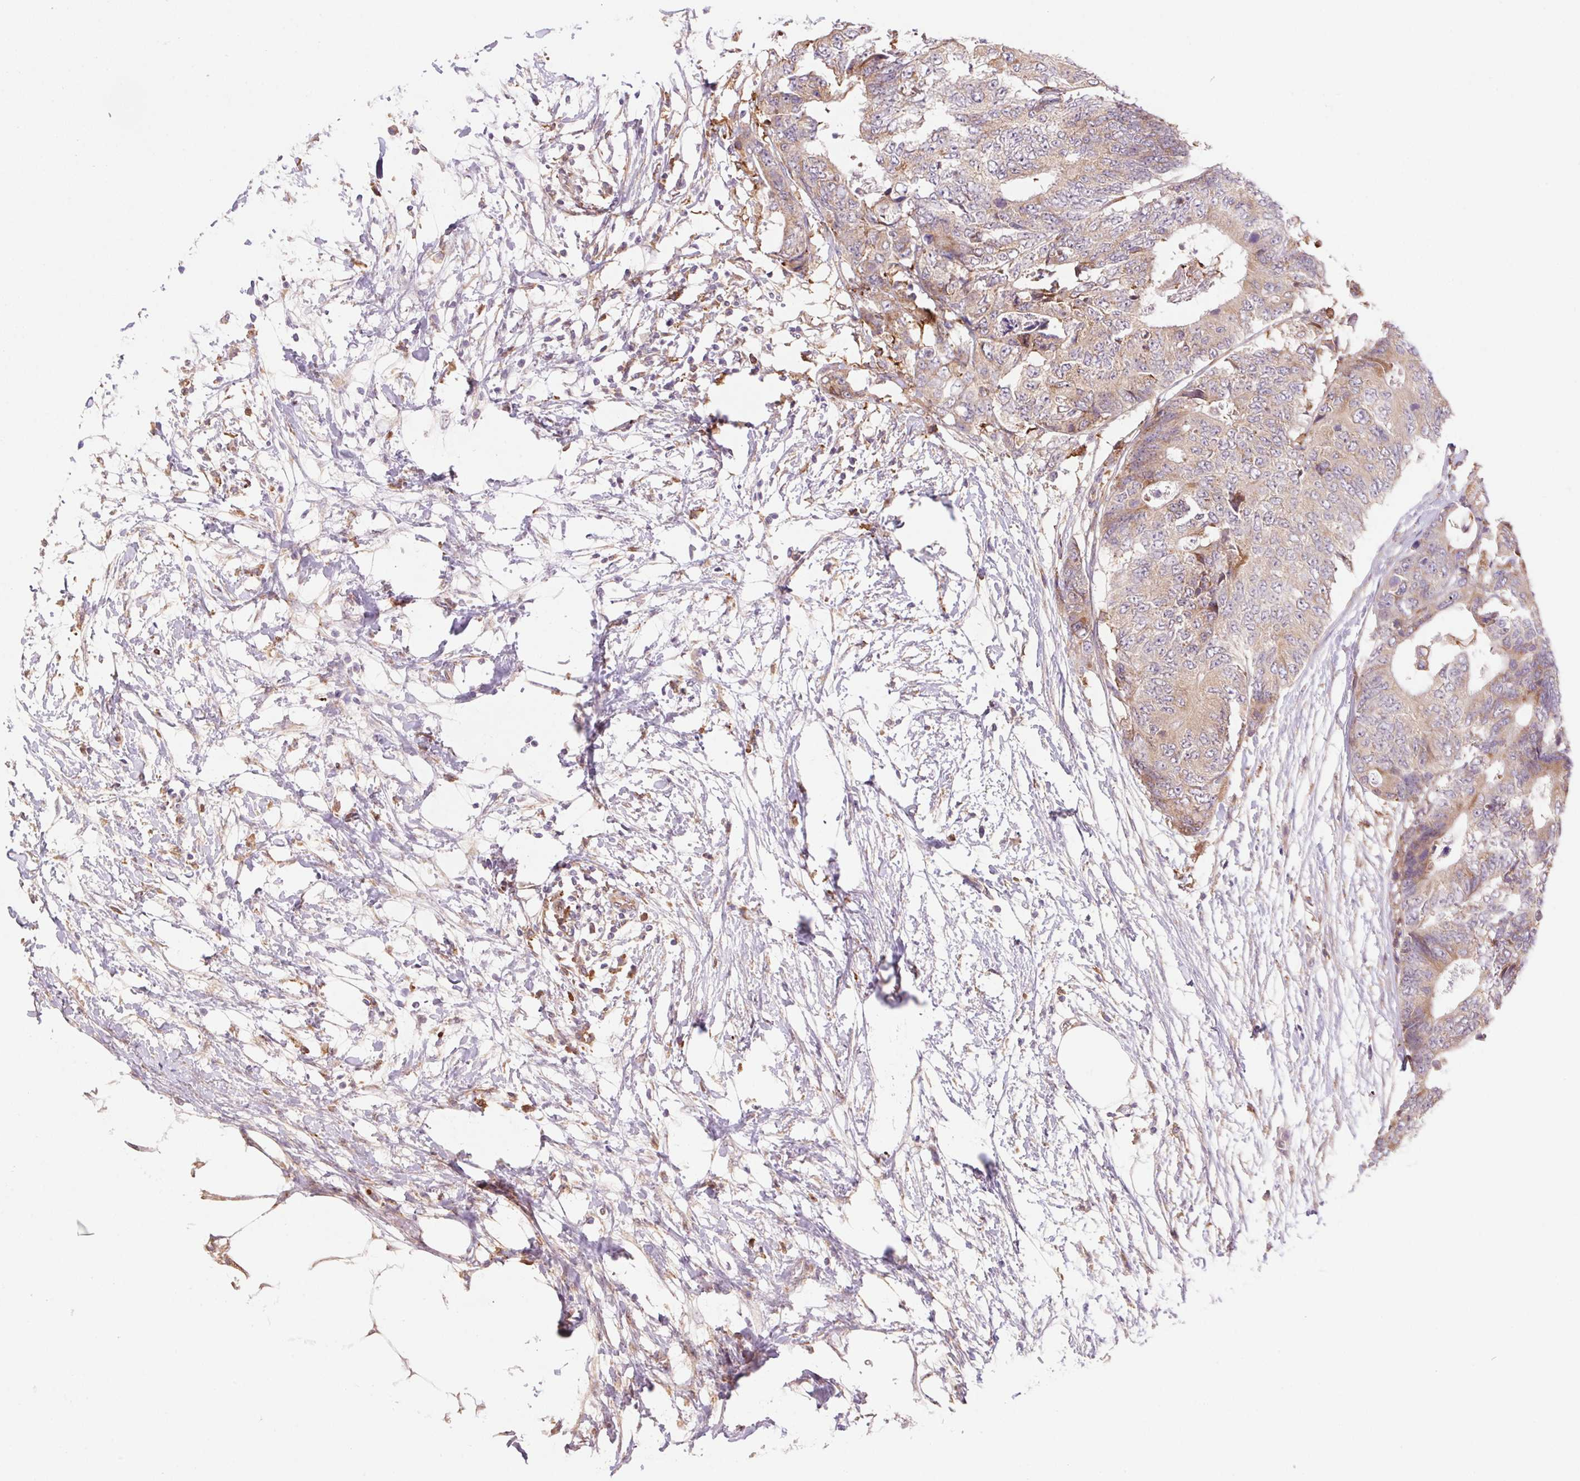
{"staining": {"intensity": "weak", "quantity": ">75%", "location": "cytoplasmic/membranous"}, "tissue": "colorectal cancer", "cell_type": "Tumor cells", "image_type": "cancer", "snomed": [{"axis": "morphology", "description": "Adenocarcinoma, NOS"}, {"axis": "topography", "description": "Colon"}], "caption": "A histopathology image of colorectal adenocarcinoma stained for a protein demonstrates weak cytoplasmic/membranous brown staining in tumor cells.", "gene": "KLHL20", "patient": {"sex": "female", "age": 48}}